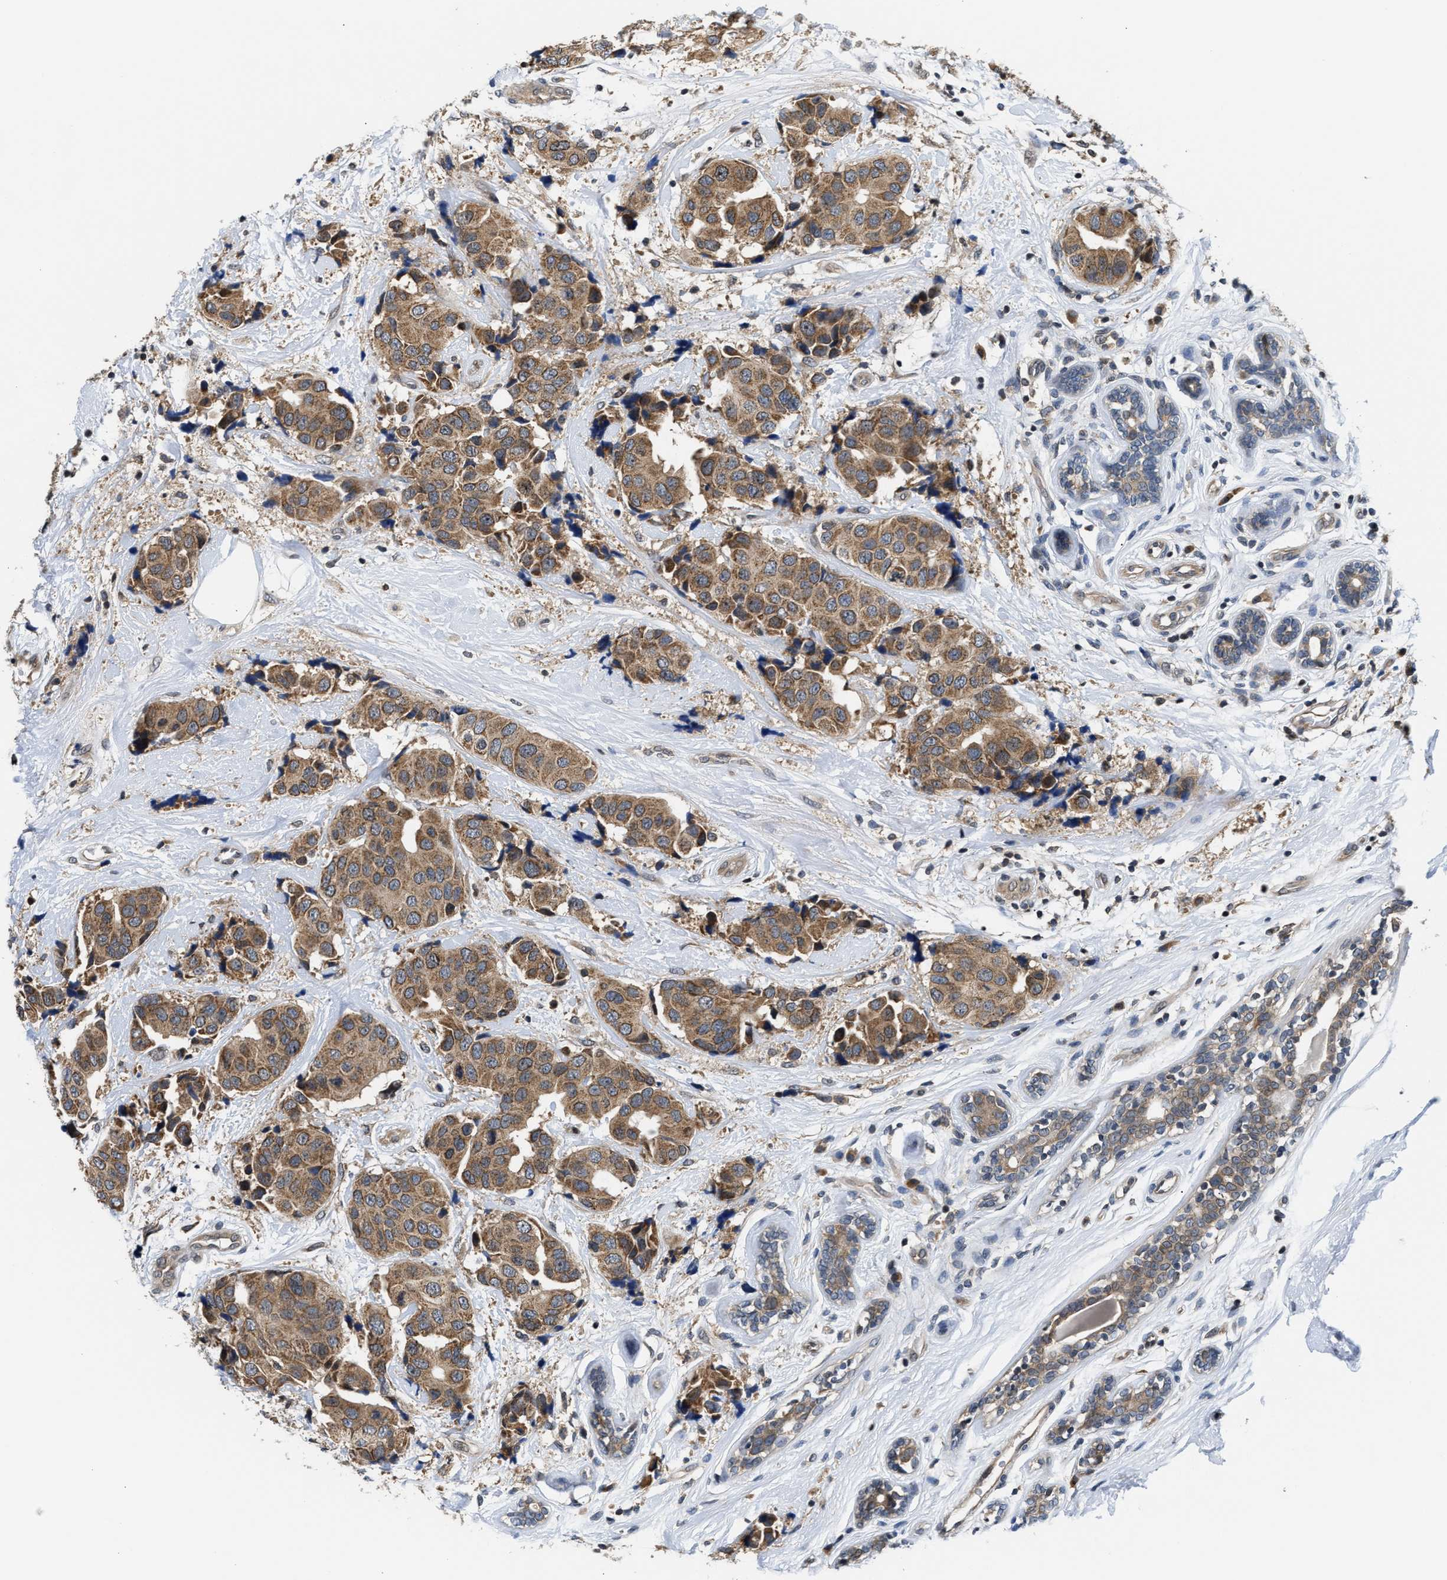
{"staining": {"intensity": "moderate", "quantity": ">75%", "location": "cytoplasmic/membranous"}, "tissue": "breast cancer", "cell_type": "Tumor cells", "image_type": "cancer", "snomed": [{"axis": "morphology", "description": "Normal tissue, NOS"}, {"axis": "morphology", "description": "Duct carcinoma"}, {"axis": "topography", "description": "Breast"}], "caption": "Tumor cells demonstrate medium levels of moderate cytoplasmic/membranous positivity in approximately >75% of cells in human breast infiltrating ductal carcinoma.", "gene": "RAB29", "patient": {"sex": "female", "age": 39}}